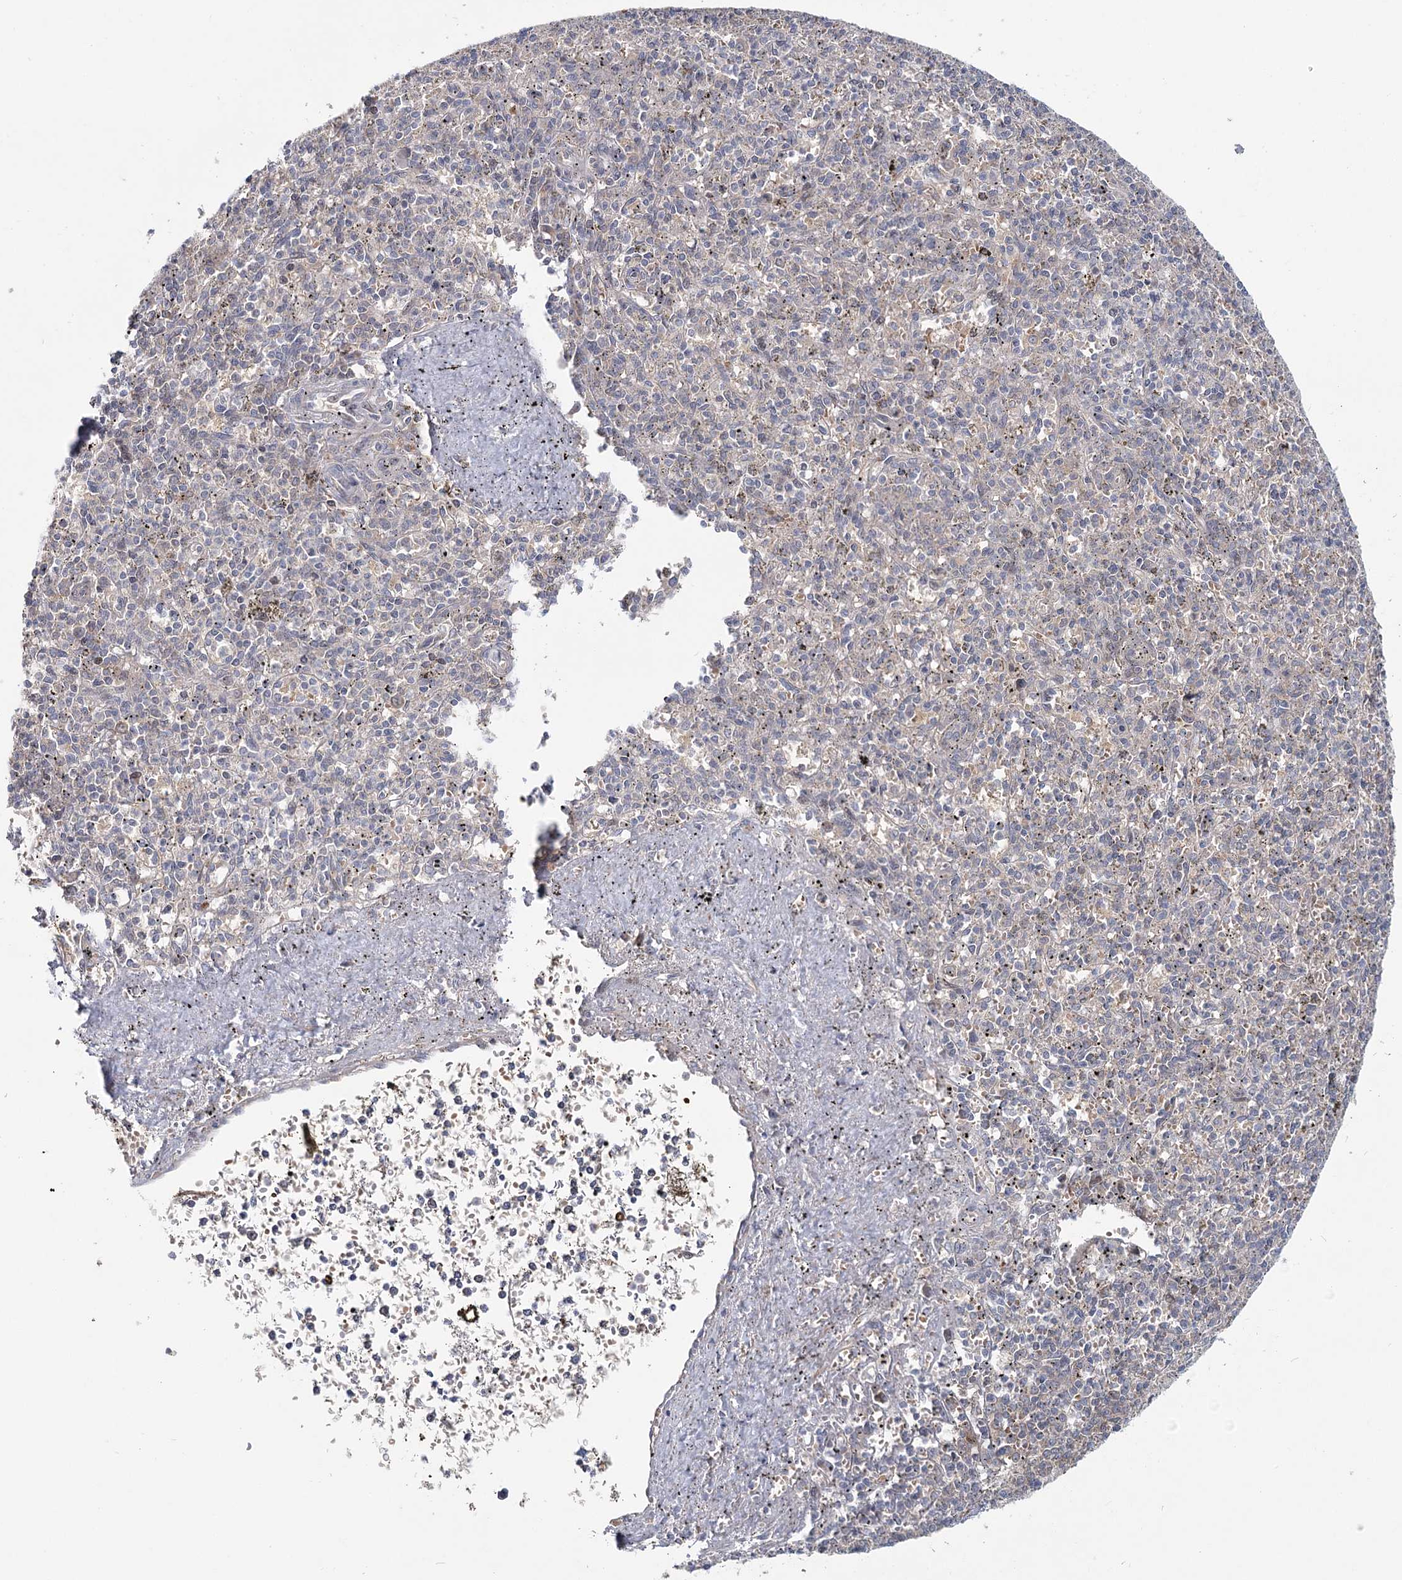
{"staining": {"intensity": "negative", "quantity": "none", "location": "none"}, "tissue": "spleen", "cell_type": "Cells in red pulp", "image_type": "normal", "snomed": [{"axis": "morphology", "description": "Normal tissue, NOS"}, {"axis": "topography", "description": "Spleen"}], "caption": "IHC of normal spleen demonstrates no expression in cells in red pulp.", "gene": "MAP3K13", "patient": {"sex": "male", "age": 72}}